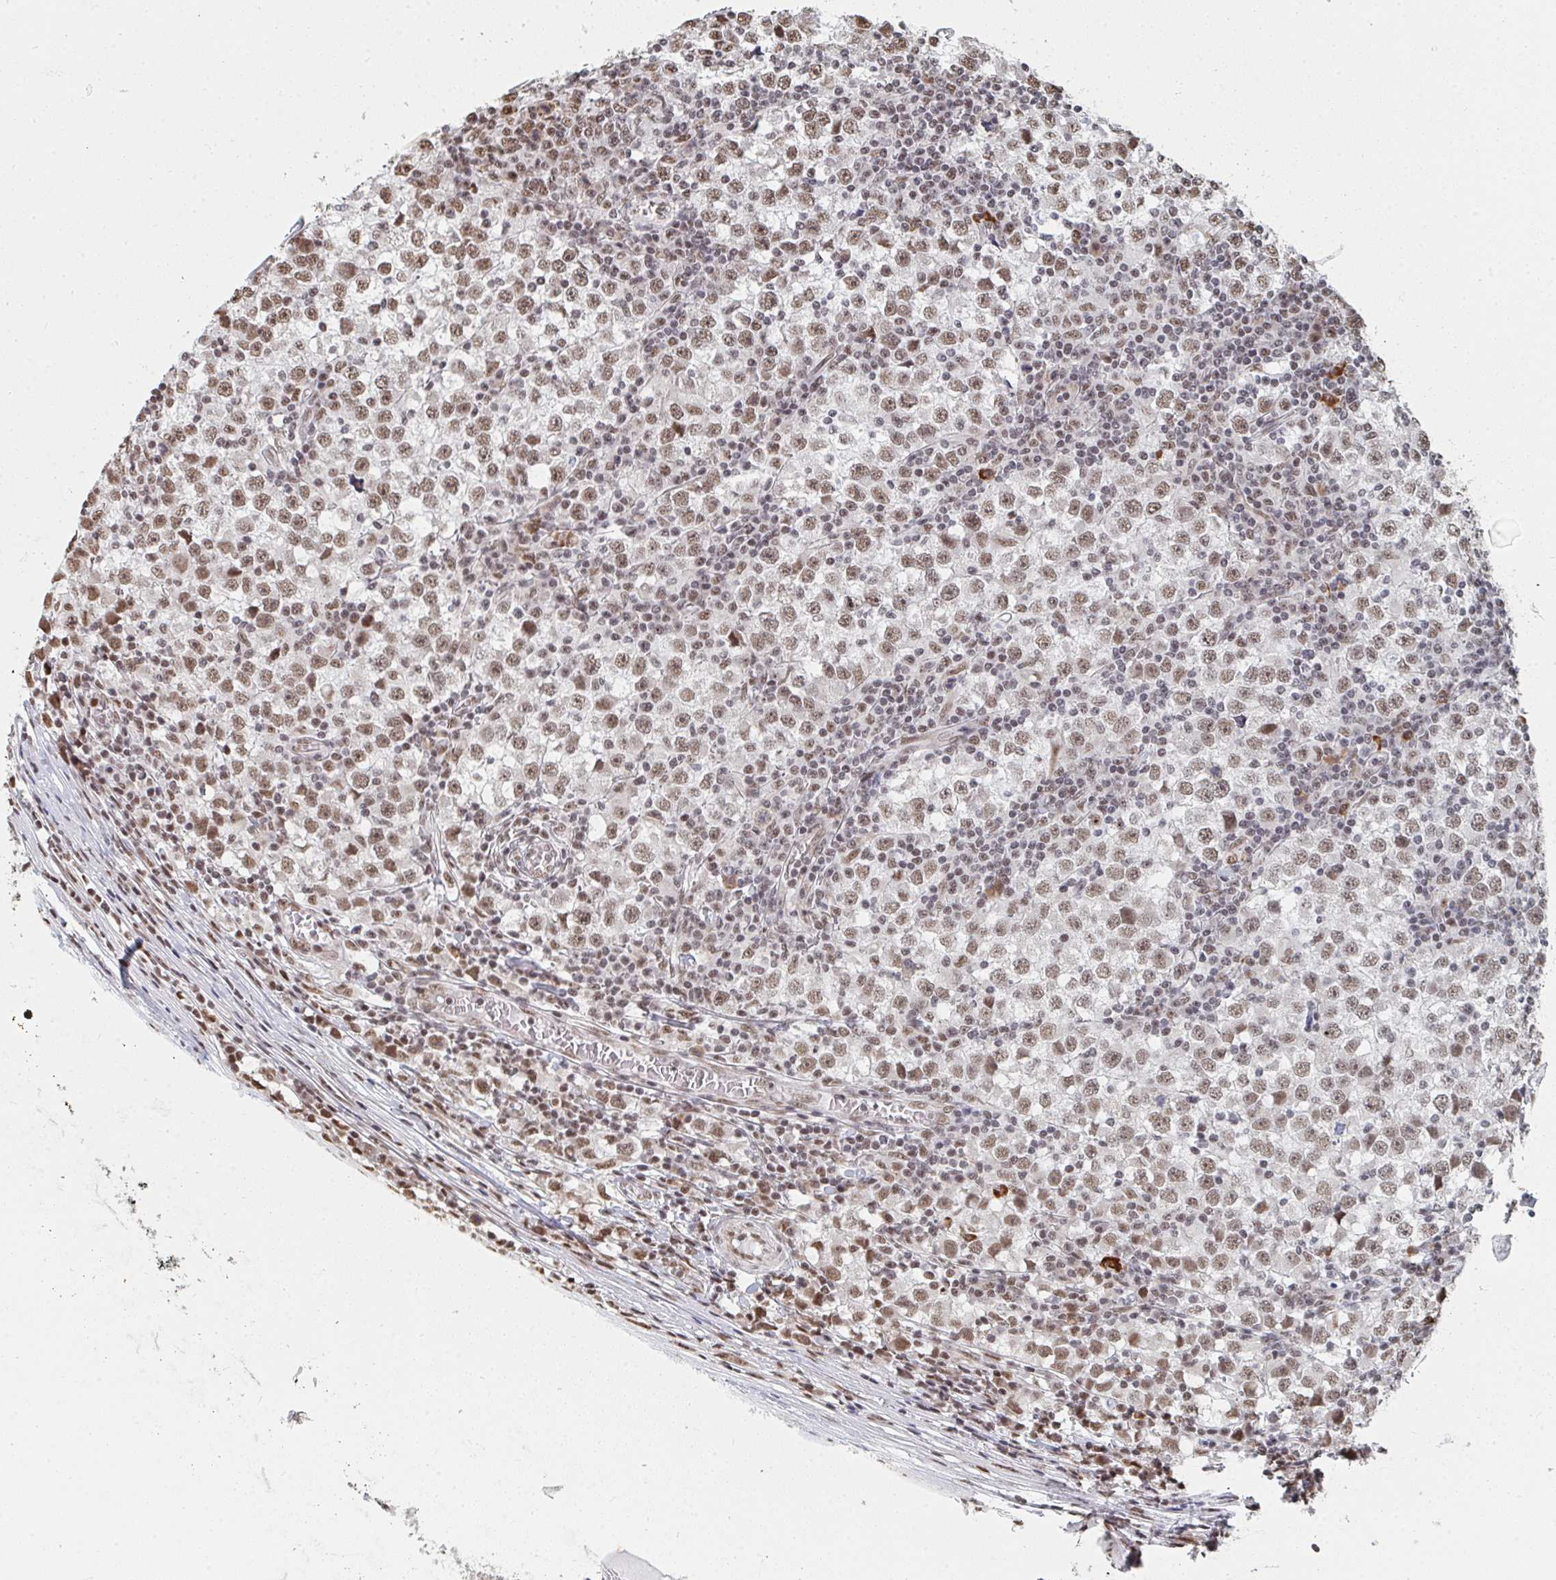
{"staining": {"intensity": "moderate", "quantity": ">75%", "location": "nuclear"}, "tissue": "testis cancer", "cell_type": "Tumor cells", "image_type": "cancer", "snomed": [{"axis": "morphology", "description": "Seminoma, NOS"}, {"axis": "topography", "description": "Testis"}], "caption": "Protein expression analysis of human testis seminoma reveals moderate nuclear positivity in about >75% of tumor cells.", "gene": "MBNL1", "patient": {"sex": "male", "age": 65}}